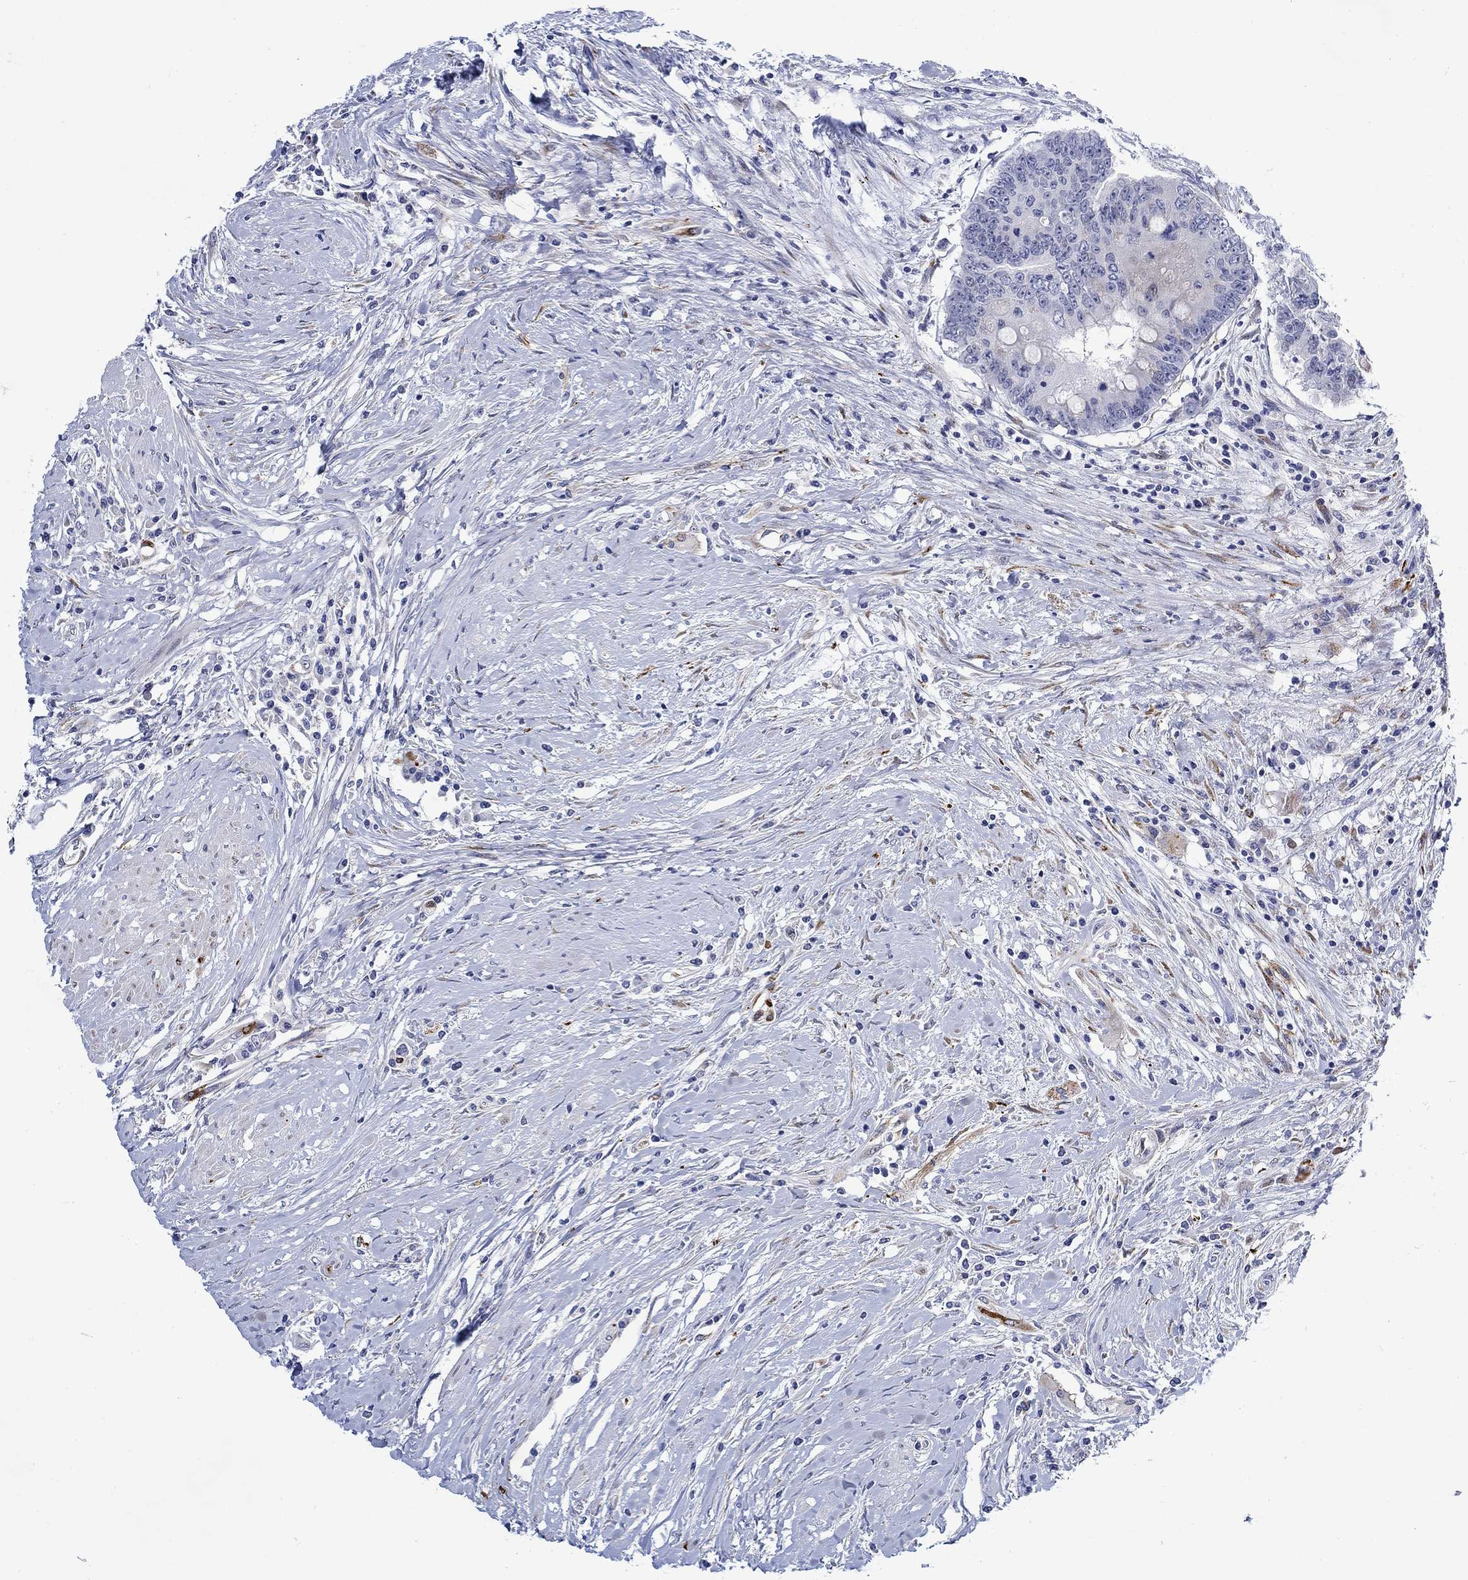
{"staining": {"intensity": "negative", "quantity": "none", "location": "none"}, "tissue": "colorectal cancer", "cell_type": "Tumor cells", "image_type": "cancer", "snomed": [{"axis": "morphology", "description": "Adenocarcinoma, NOS"}, {"axis": "topography", "description": "Rectum"}], "caption": "High magnification brightfield microscopy of colorectal adenocarcinoma stained with DAB (brown) and counterstained with hematoxylin (blue): tumor cells show no significant expression.", "gene": "KSR2", "patient": {"sex": "male", "age": 59}}